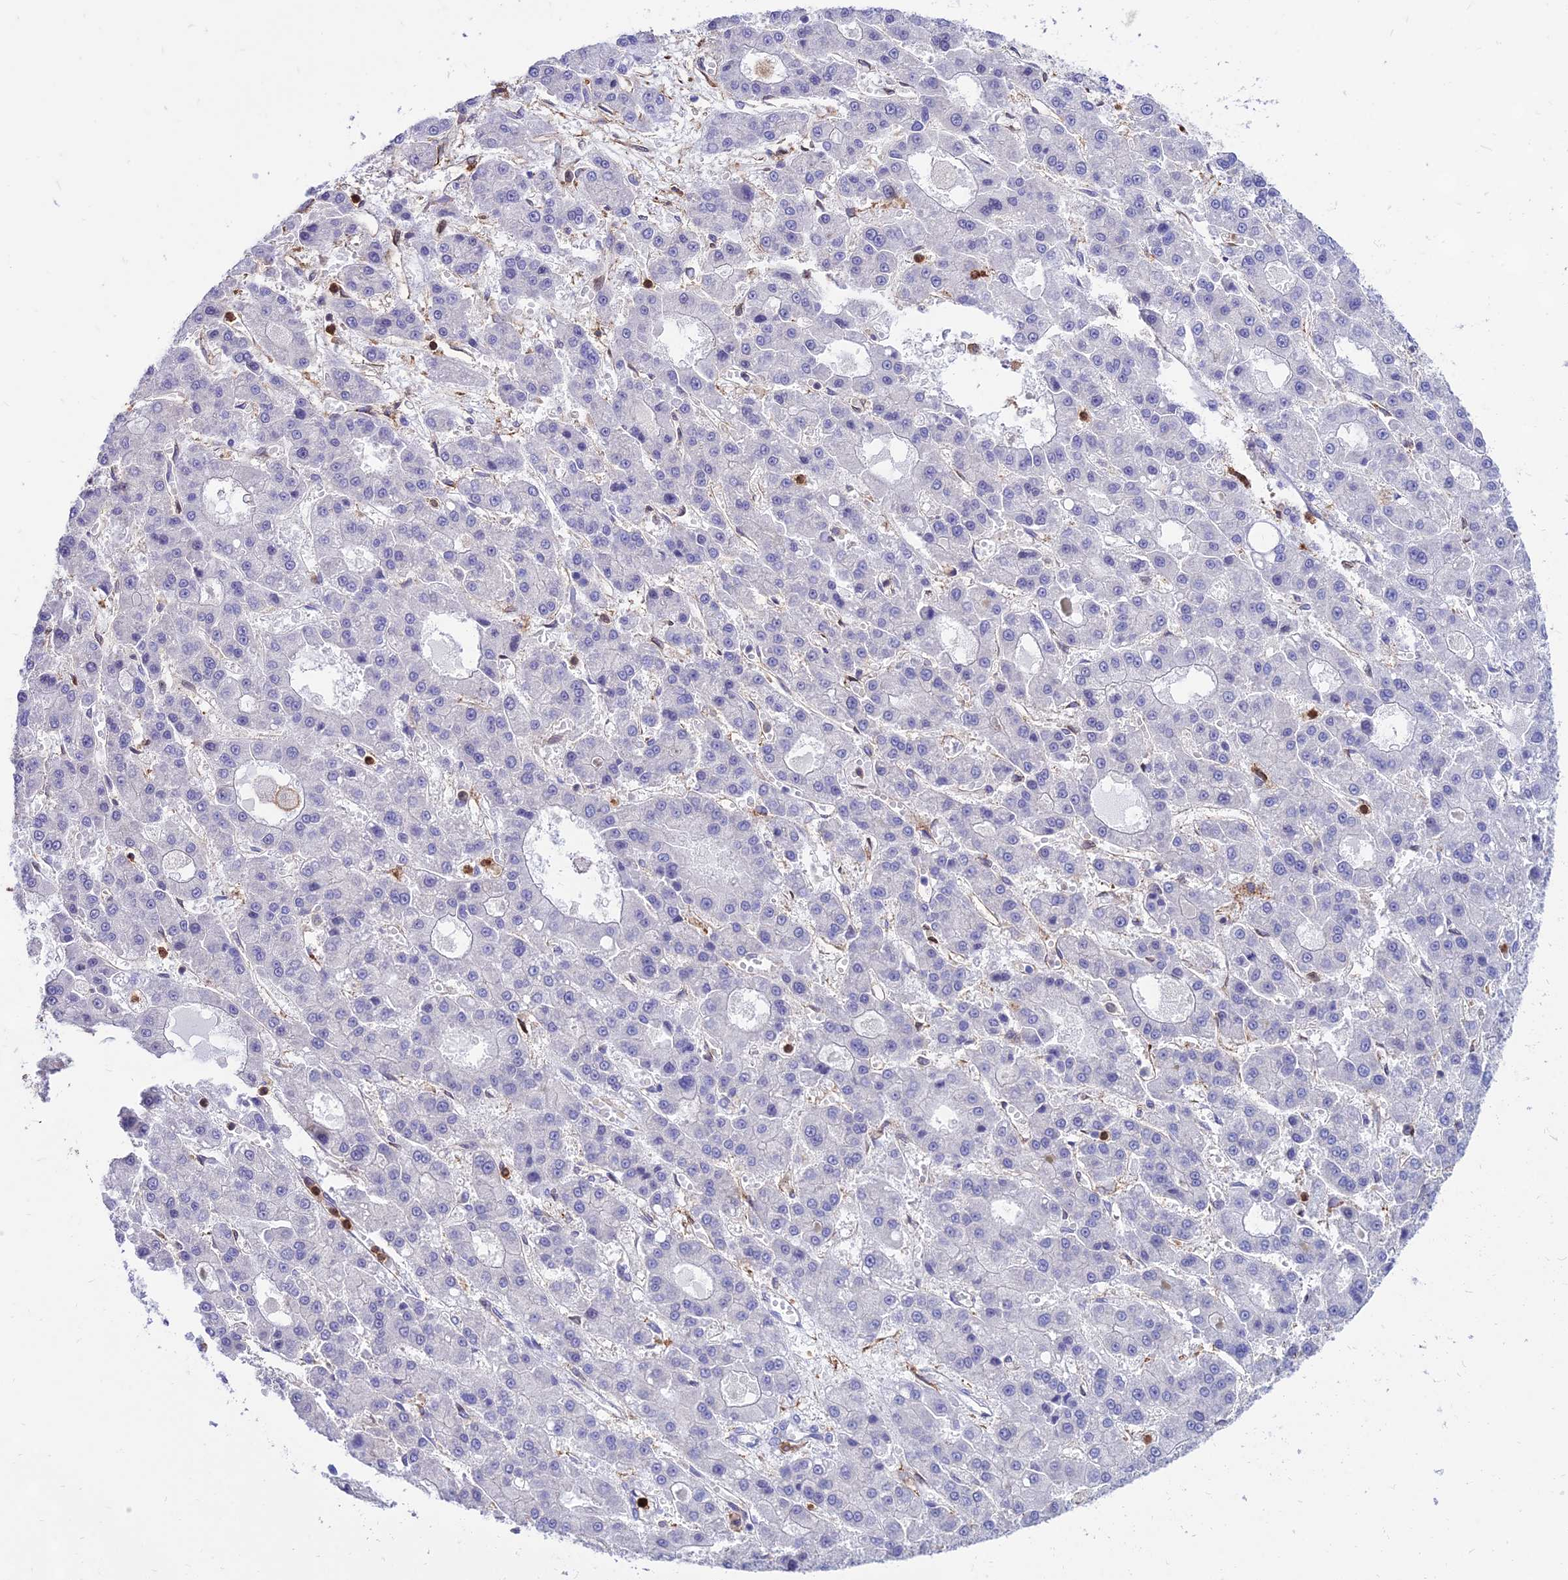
{"staining": {"intensity": "negative", "quantity": "none", "location": "none"}, "tissue": "liver cancer", "cell_type": "Tumor cells", "image_type": "cancer", "snomed": [{"axis": "morphology", "description": "Carcinoma, Hepatocellular, NOS"}, {"axis": "topography", "description": "Liver"}], "caption": "IHC image of liver cancer (hepatocellular carcinoma) stained for a protein (brown), which demonstrates no staining in tumor cells.", "gene": "SREK1IP1", "patient": {"sex": "male", "age": 70}}